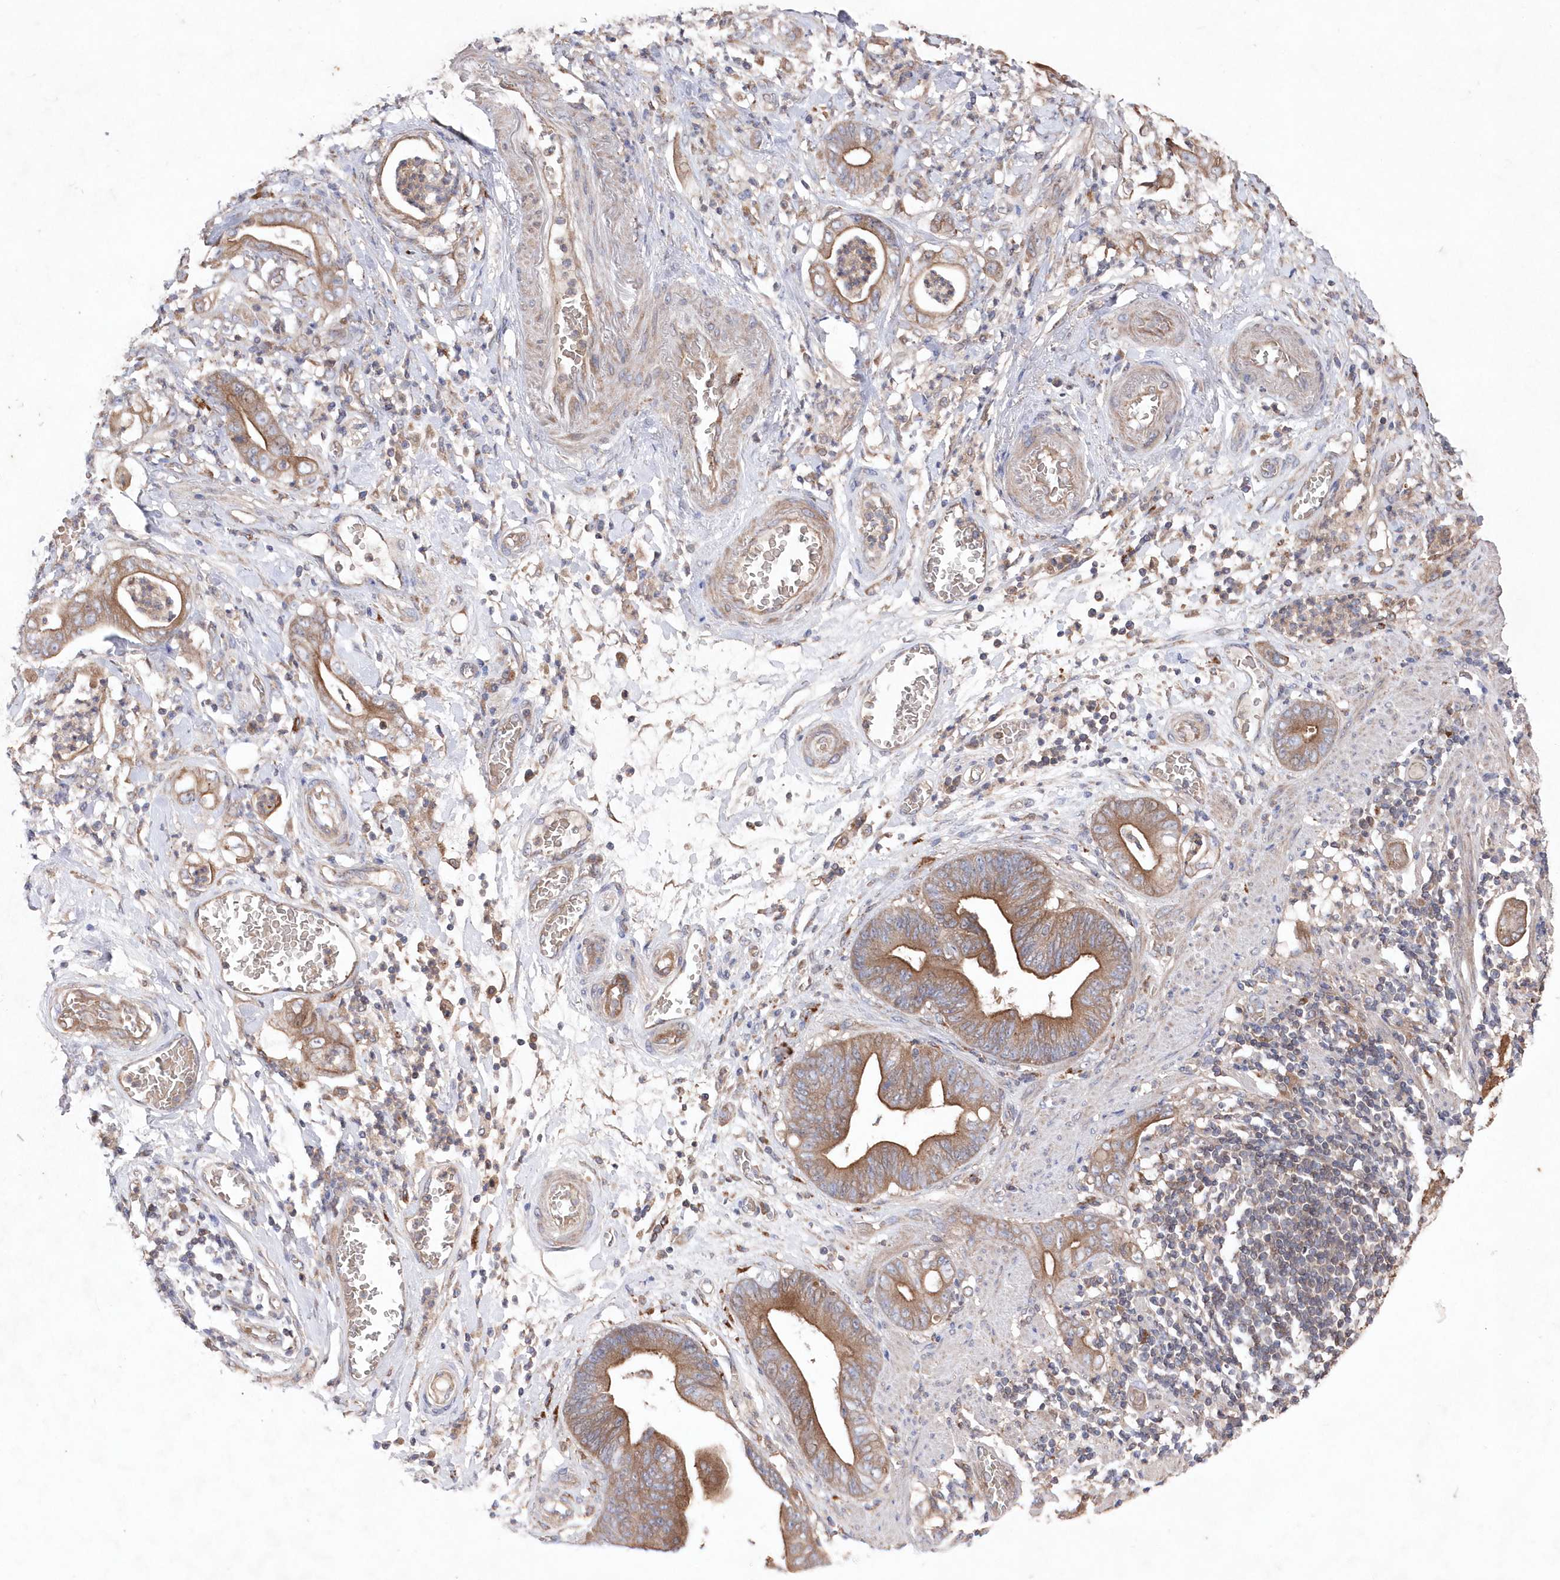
{"staining": {"intensity": "moderate", "quantity": ">75%", "location": "cytoplasmic/membranous"}, "tissue": "stomach cancer", "cell_type": "Tumor cells", "image_type": "cancer", "snomed": [{"axis": "morphology", "description": "Adenocarcinoma, NOS"}, {"axis": "topography", "description": "Stomach"}], "caption": "The image demonstrates staining of stomach adenocarcinoma, revealing moderate cytoplasmic/membranous protein staining (brown color) within tumor cells.", "gene": "ASNSD1", "patient": {"sex": "female", "age": 73}}